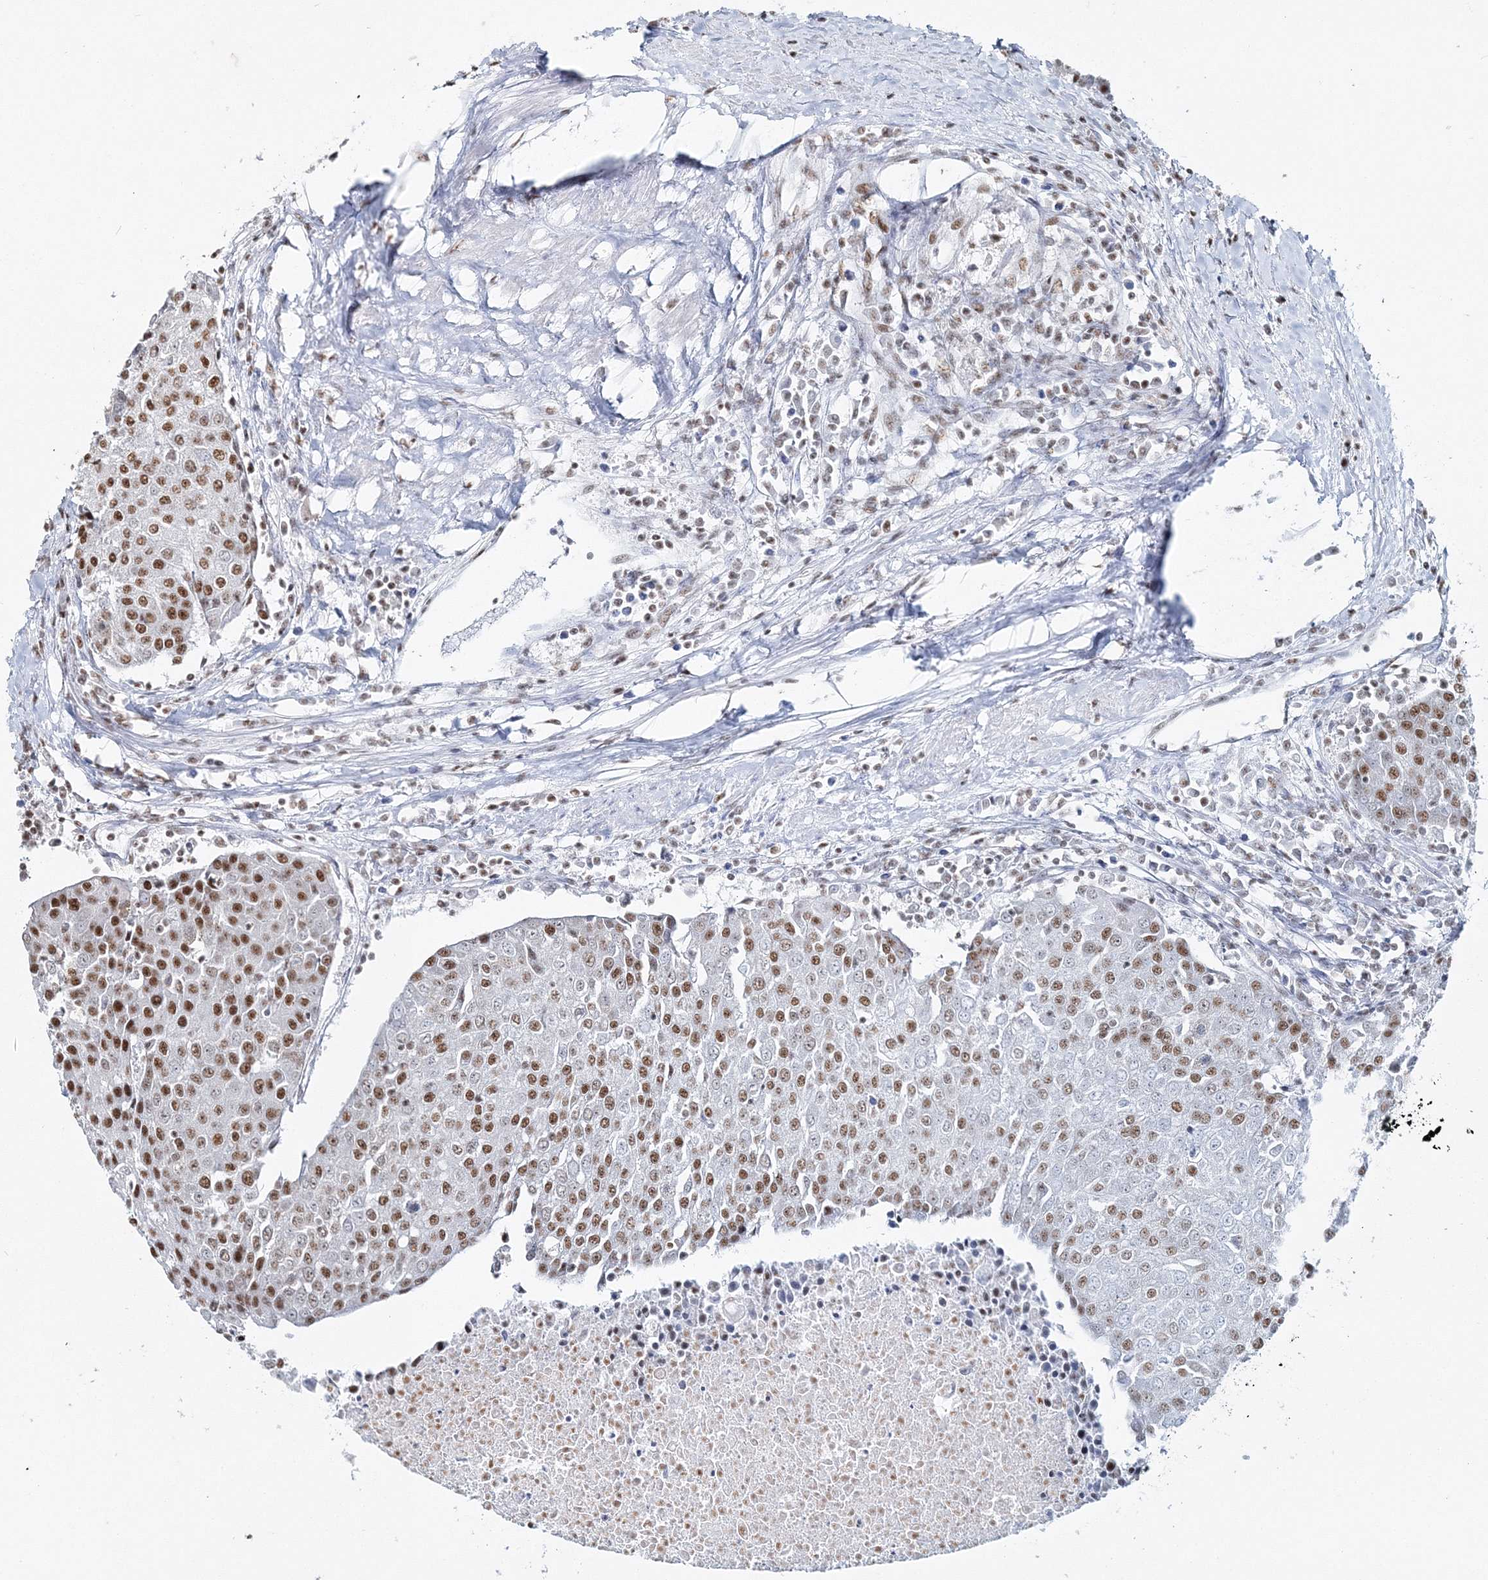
{"staining": {"intensity": "moderate", "quantity": ">75%", "location": "nuclear"}, "tissue": "urothelial cancer", "cell_type": "Tumor cells", "image_type": "cancer", "snomed": [{"axis": "morphology", "description": "Urothelial carcinoma, High grade"}, {"axis": "topography", "description": "Urinary bladder"}], "caption": "Immunohistochemistry (IHC) micrograph of high-grade urothelial carcinoma stained for a protein (brown), which reveals medium levels of moderate nuclear positivity in approximately >75% of tumor cells.", "gene": "QRICH1", "patient": {"sex": "female", "age": 85}}